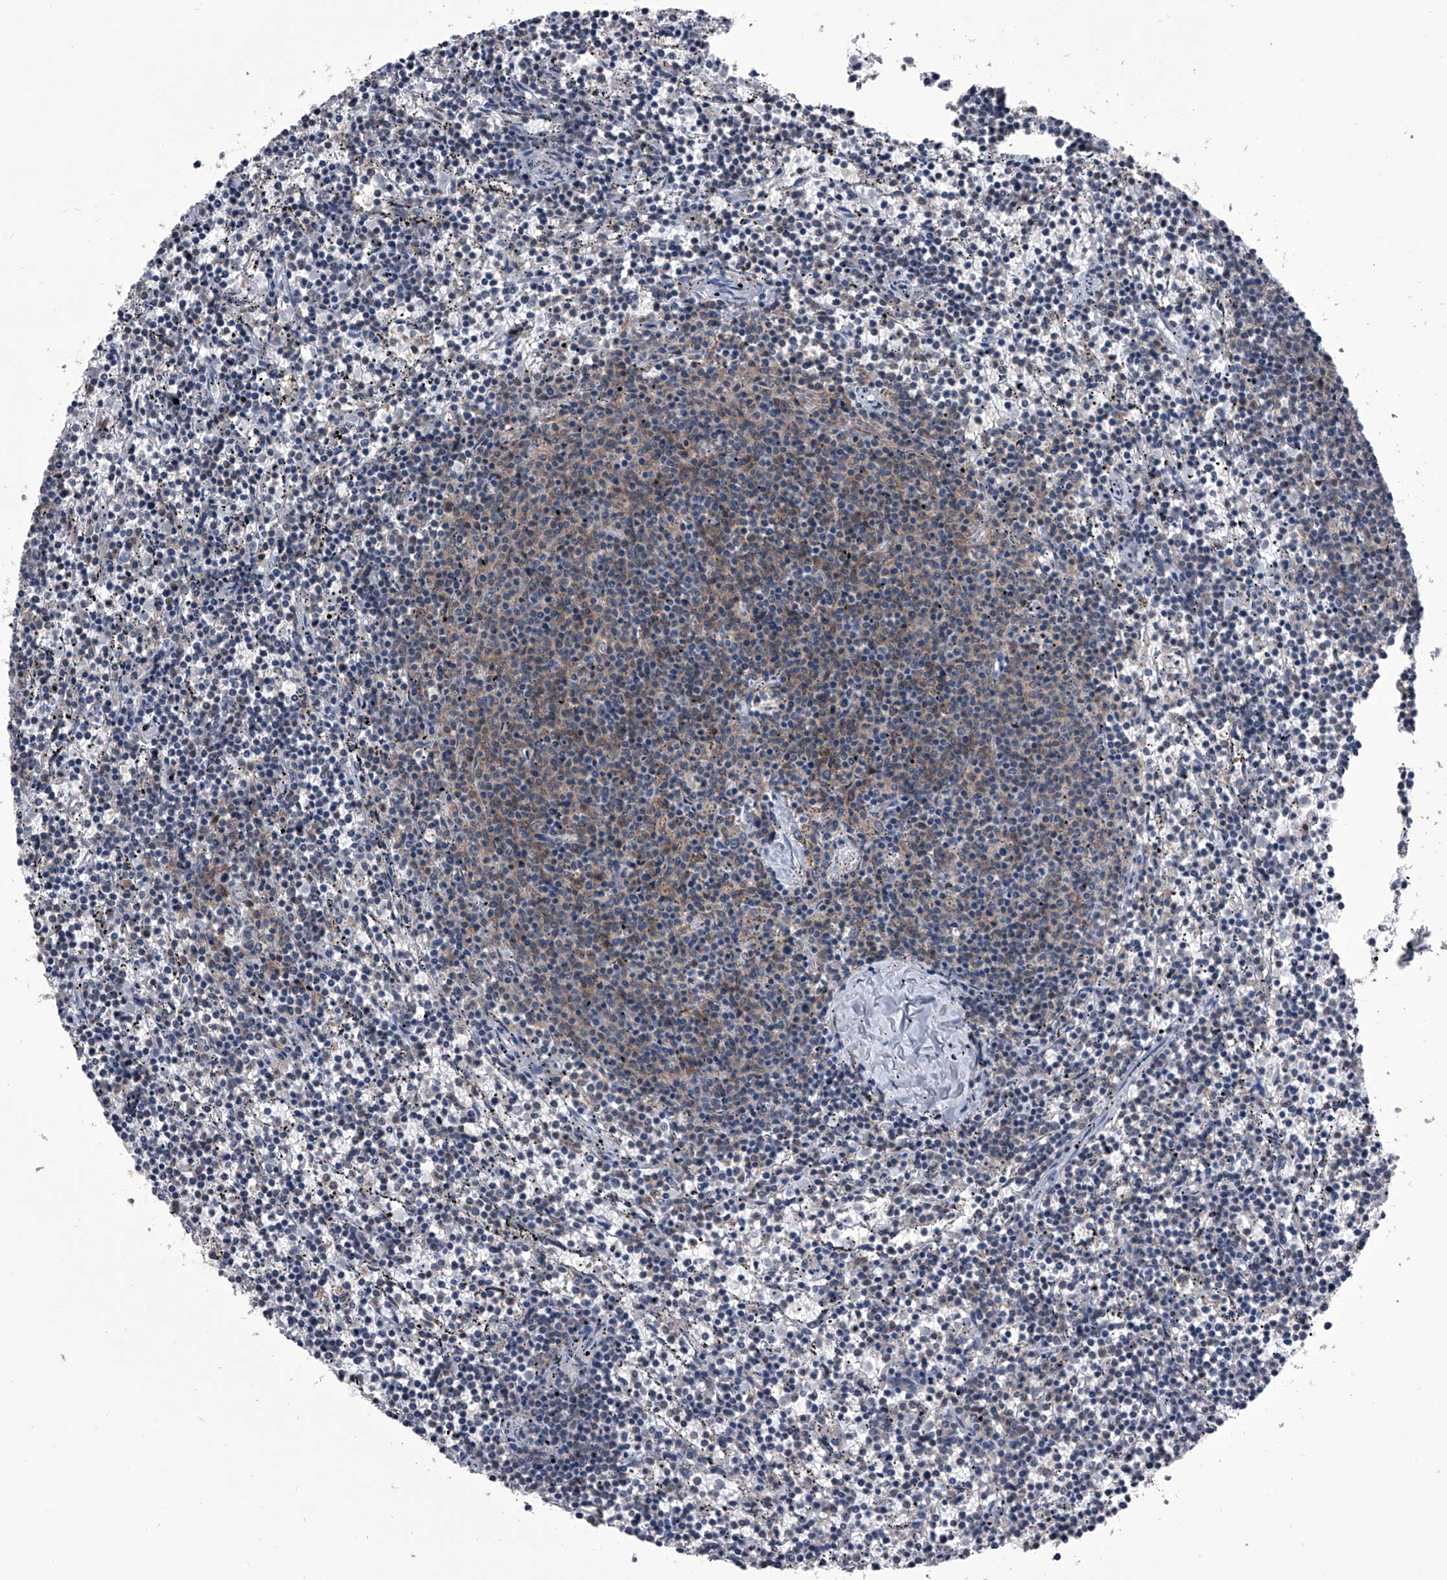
{"staining": {"intensity": "weak", "quantity": "<25%", "location": "cytoplasmic/membranous"}, "tissue": "lymphoma", "cell_type": "Tumor cells", "image_type": "cancer", "snomed": [{"axis": "morphology", "description": "Malignant lymphoma, non-Hodgkin's type, Low grade"}, {"axis": "topography", "description": "Spleen"}], "caption": "Micrograph shows no protein expression in tumor cells of lymphoma tissue. (Brightfield microscopy of DAB (3,3'-diaminobenzidine) immunohistochemistry at high magnification).", "gene": "PIP5K1A", "patient": {"sex": "female", "age": 50}}